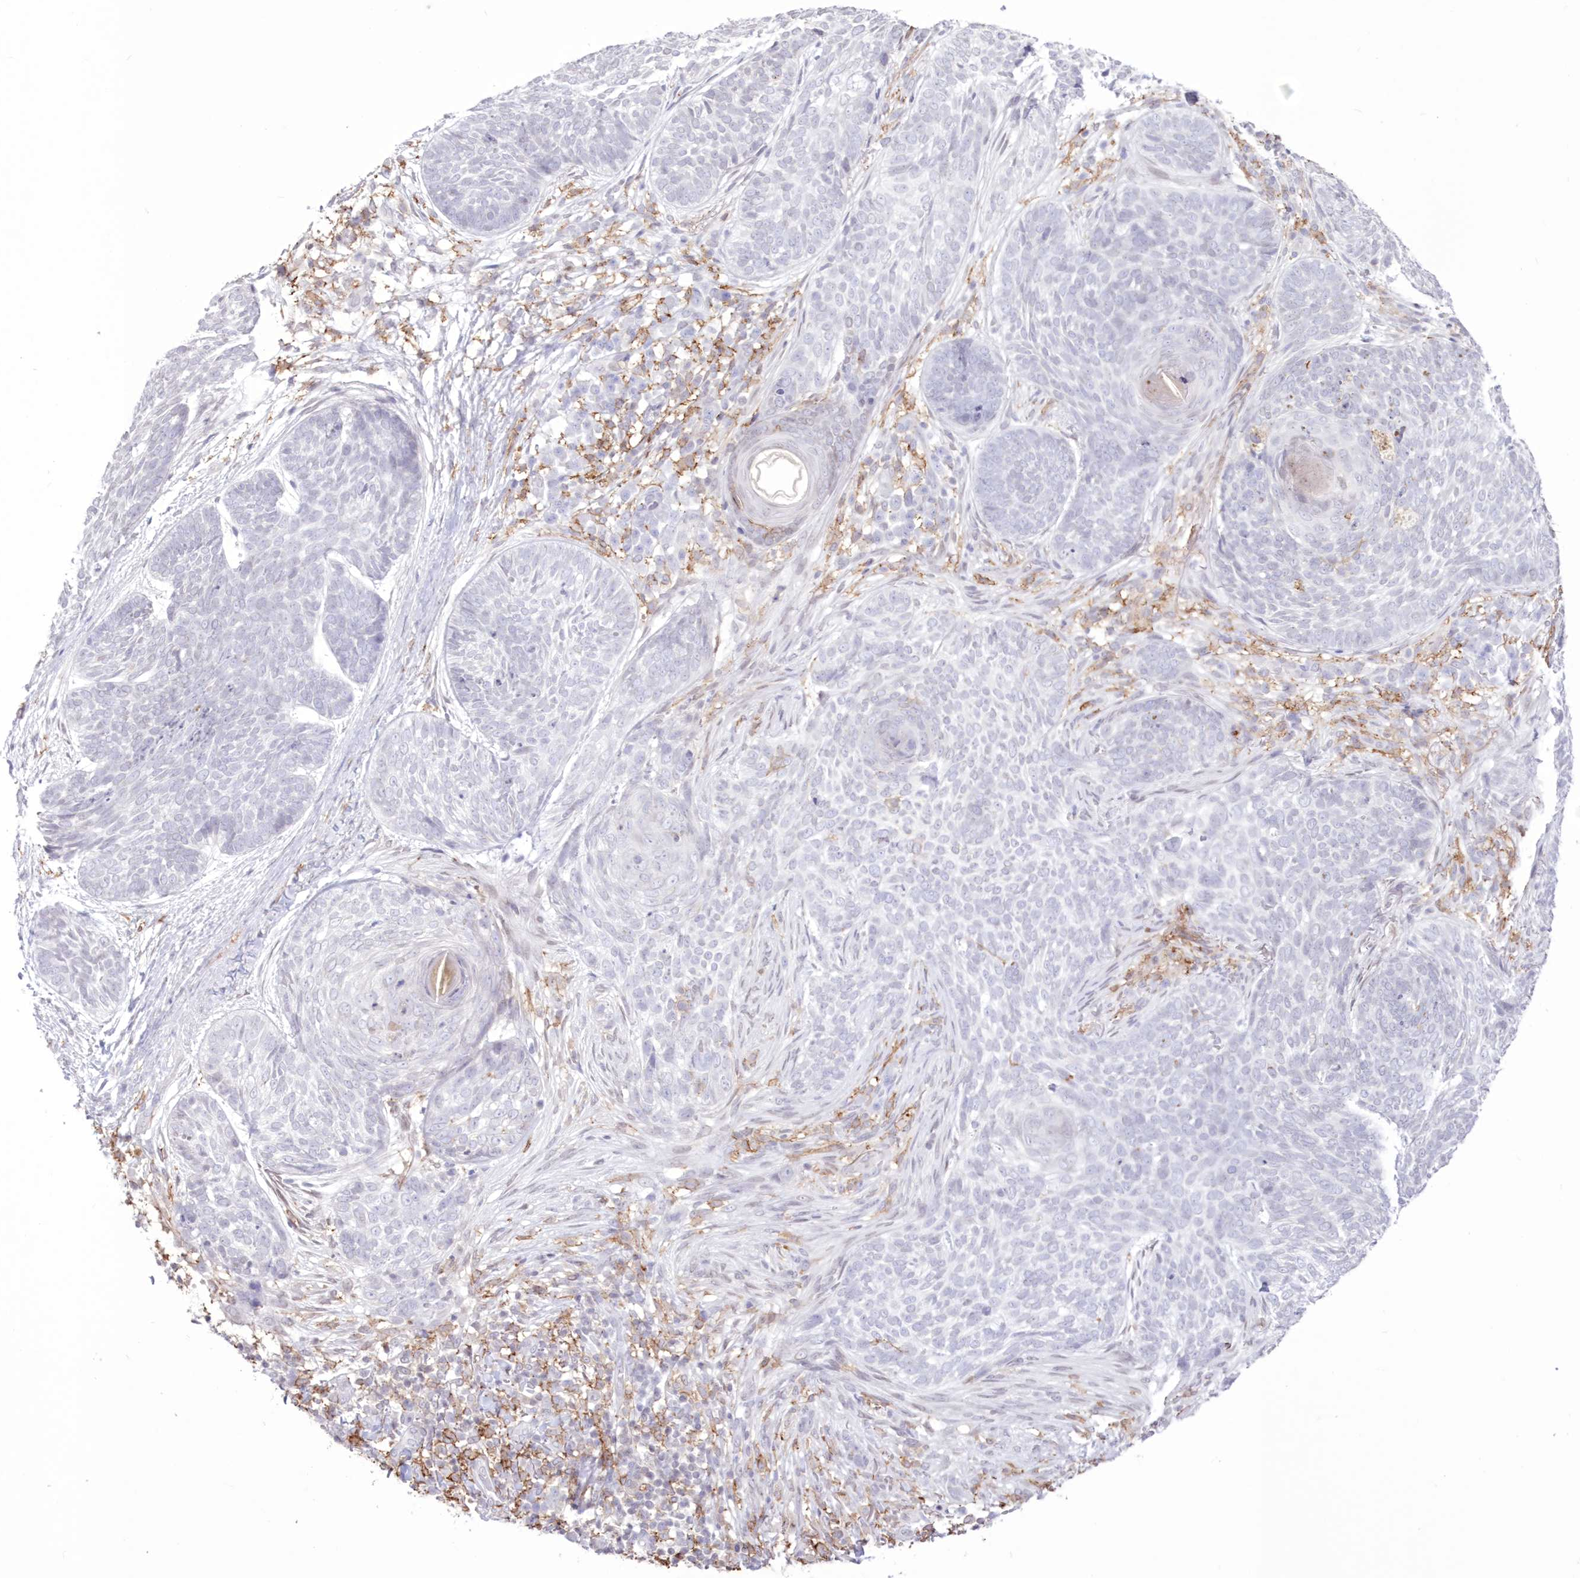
{"staining": {"intensity": "negative", "quantity": "none", "location": "none"}, "tissue": "skin cancer", "cell_type": "Tumor cells", "image_type": "cancer", "snomed": [{"axis": "morphology", "description": "Basal cell carcinoma"}, {"axis": "topography", "description": "Skin"}], "caption": "Immunohistochemistry micrograph of human skin cancer stained for a protein (brown), which demonstrates no staining in tumor cells.", "gene": "C11orf1", "patient": {"sex": "female", "age": 64}}